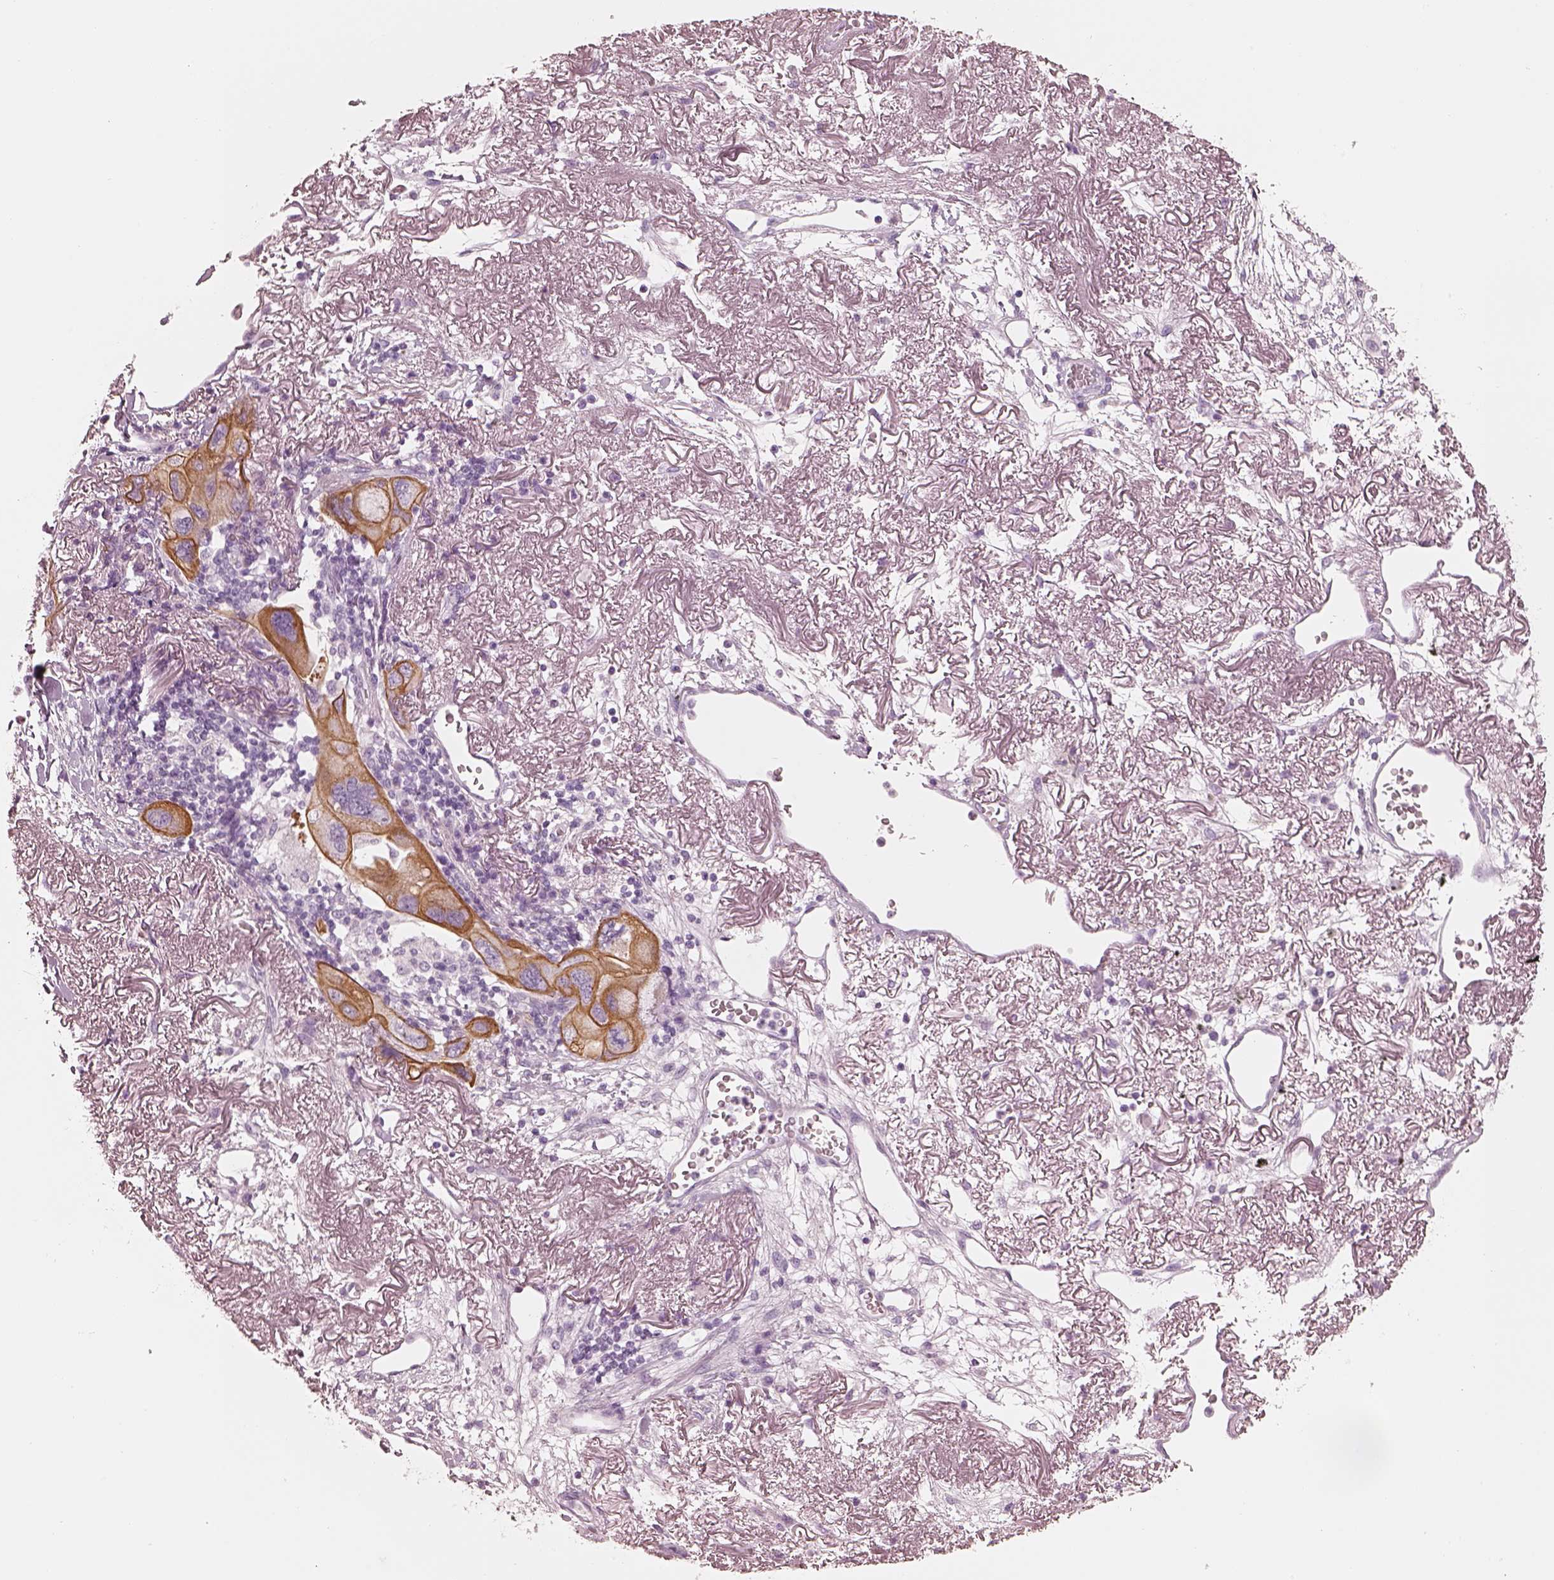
{"staining": {"intensity": "moderate", "quantity": ">75%", "location": "cytoplasmic/membranous"}, "tissue": "lung cancer", "cell_type": "Tumor cells", "image_type": "cancer", "snomed": [{"axis": "morphology", "description": "Squamous cell carcinoma, NOS"}, {"axis": "topography", "description": "Lung"}], "caption": "IHC (DAB (3,3'-diaminobenzidine)) staining of lung squamous cell carcinoma reveals moderate cytoplasmic/membranous protein positivity in approximately >75% of tumor cells.", "gene": "PON3", "patient": {"sex": "female", "age": 73}}